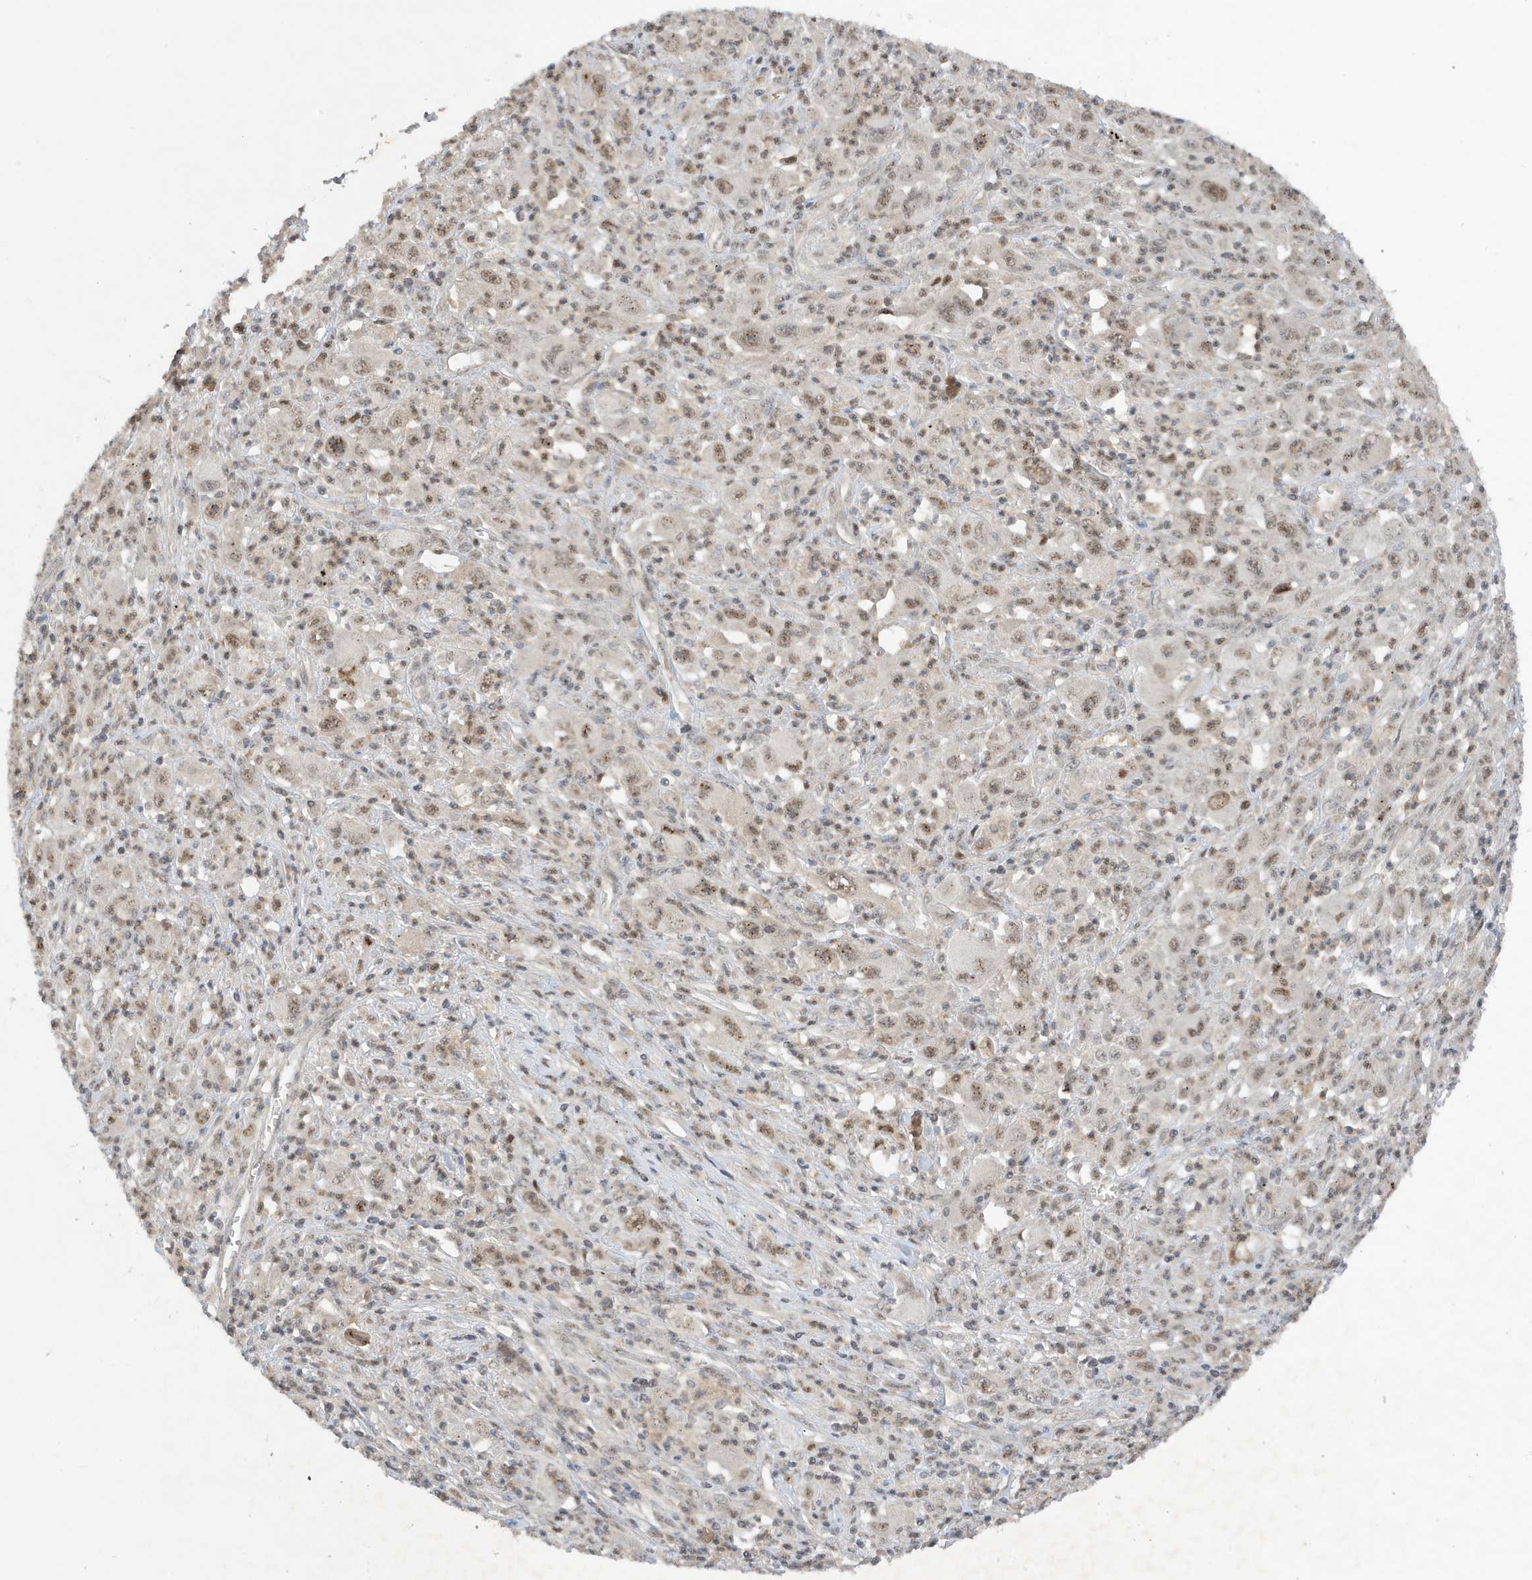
{"staining": {"intensity": "moderate", "quantity": ">75%", "location": "cytoplasmic/membranous,nuclear"}, "tissue": "melanoma", "cell_type": "Tumor cells", "image_type": "cancer", "snomed": [{"axis": "morphology", "description": "Malignant melanoma, Metastatic site"}, {"axis": "topography", "description": "Skin"}], "caption": "DAB immunohistochemical staining of melanoma exhibits moderate cytoplasmic/membranous and nuclear protein staining in approximately >75% of tumor cells.", "gene": "MAST3", "patient": {"sex": "female", "age": 56}}